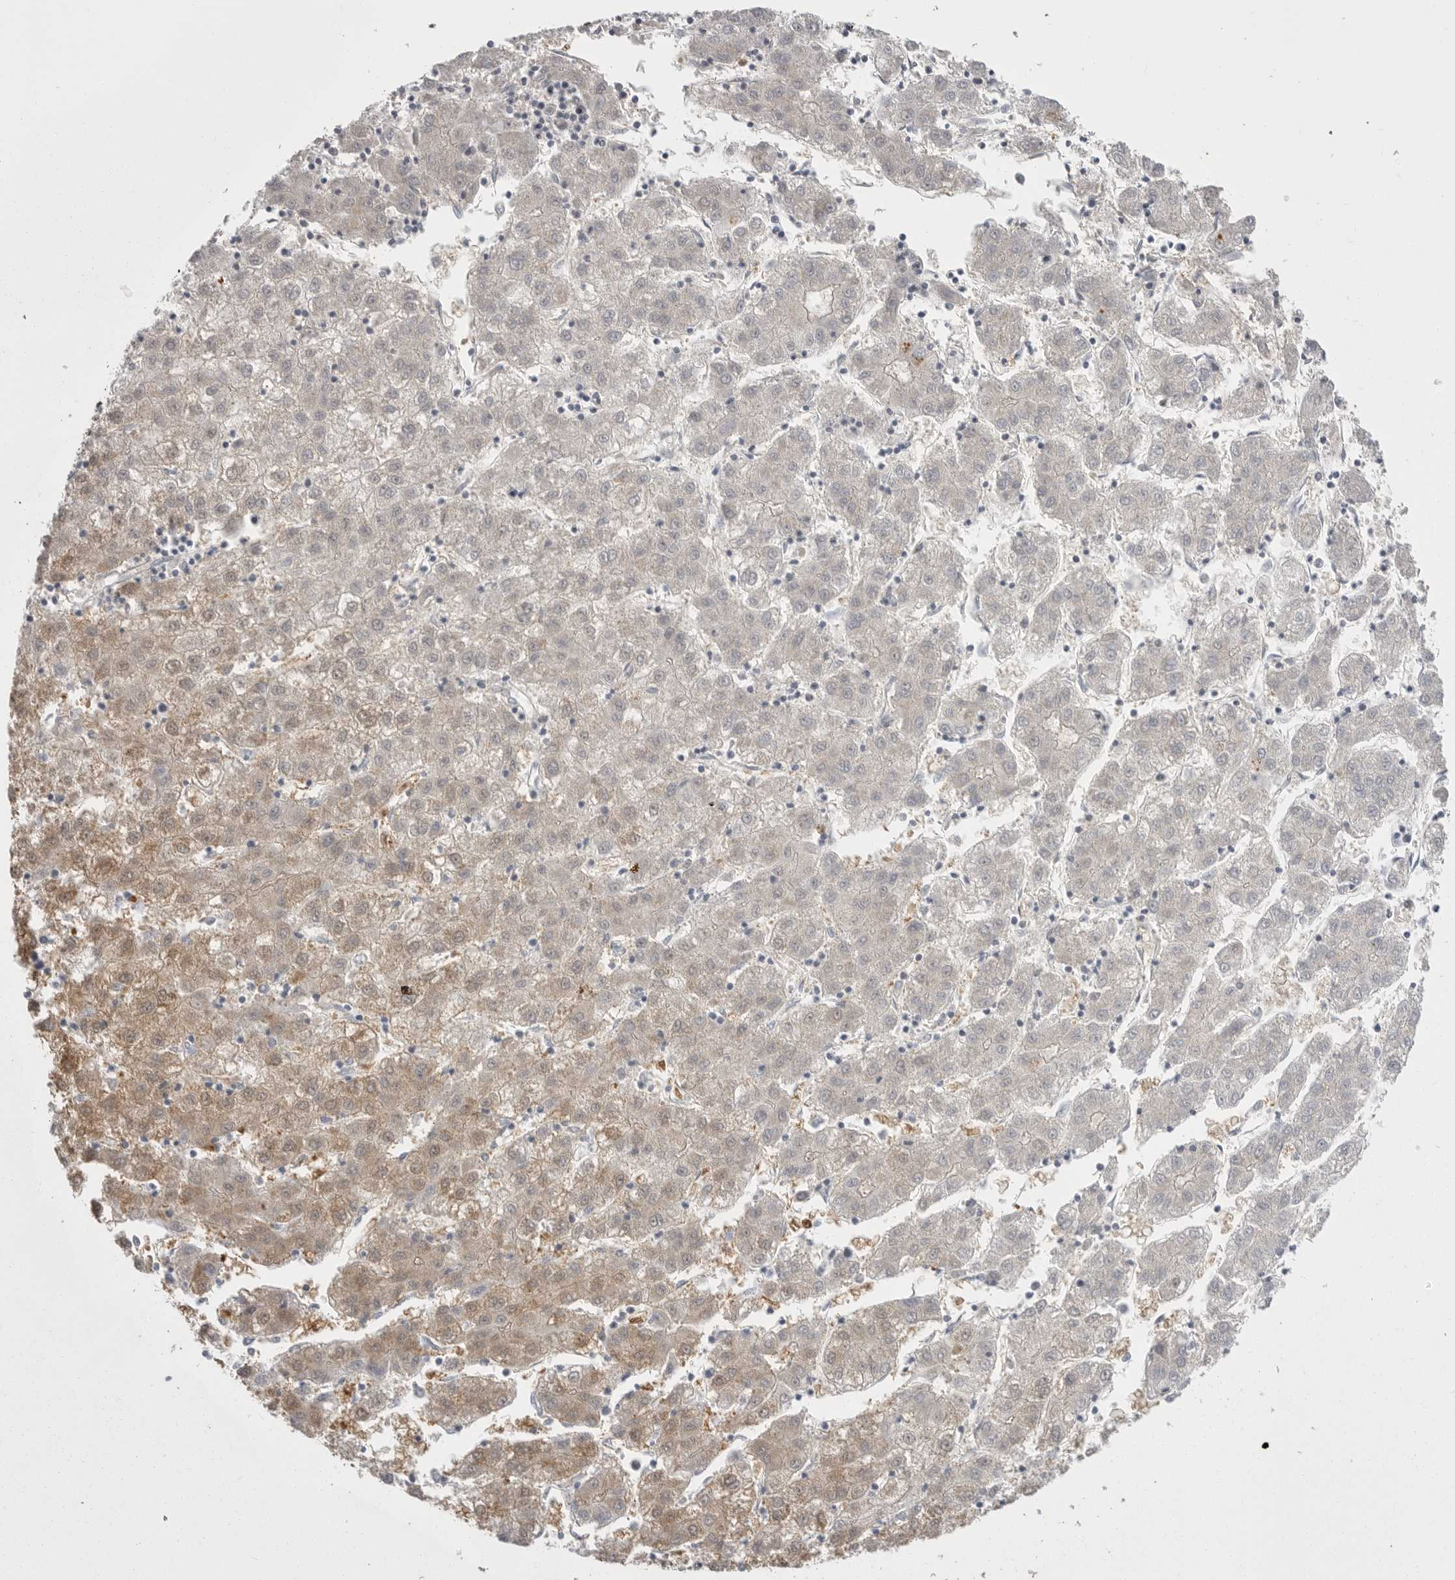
{"staining": {"intensity": "moderate", "quantity": "<25%", "location": "cytoplasmic/membranous"}, "tissue": "liver cancer", "cell_type": "Tumor cells", "image_type": "cancer", "snomed": [{"axis": "morphology", "description": "Carcinoma, Hepatocellular, NOS"}, {"axis": "topography", "description": "Liver"}], "caption": "Immunohistochemical staining of liver cancer displays low levels of moderate cytoplasmic/membranous positivity in about <25% of tumor cells.", "gene": "KYAT3", "patient": {"sex": "male", "age": 72}}